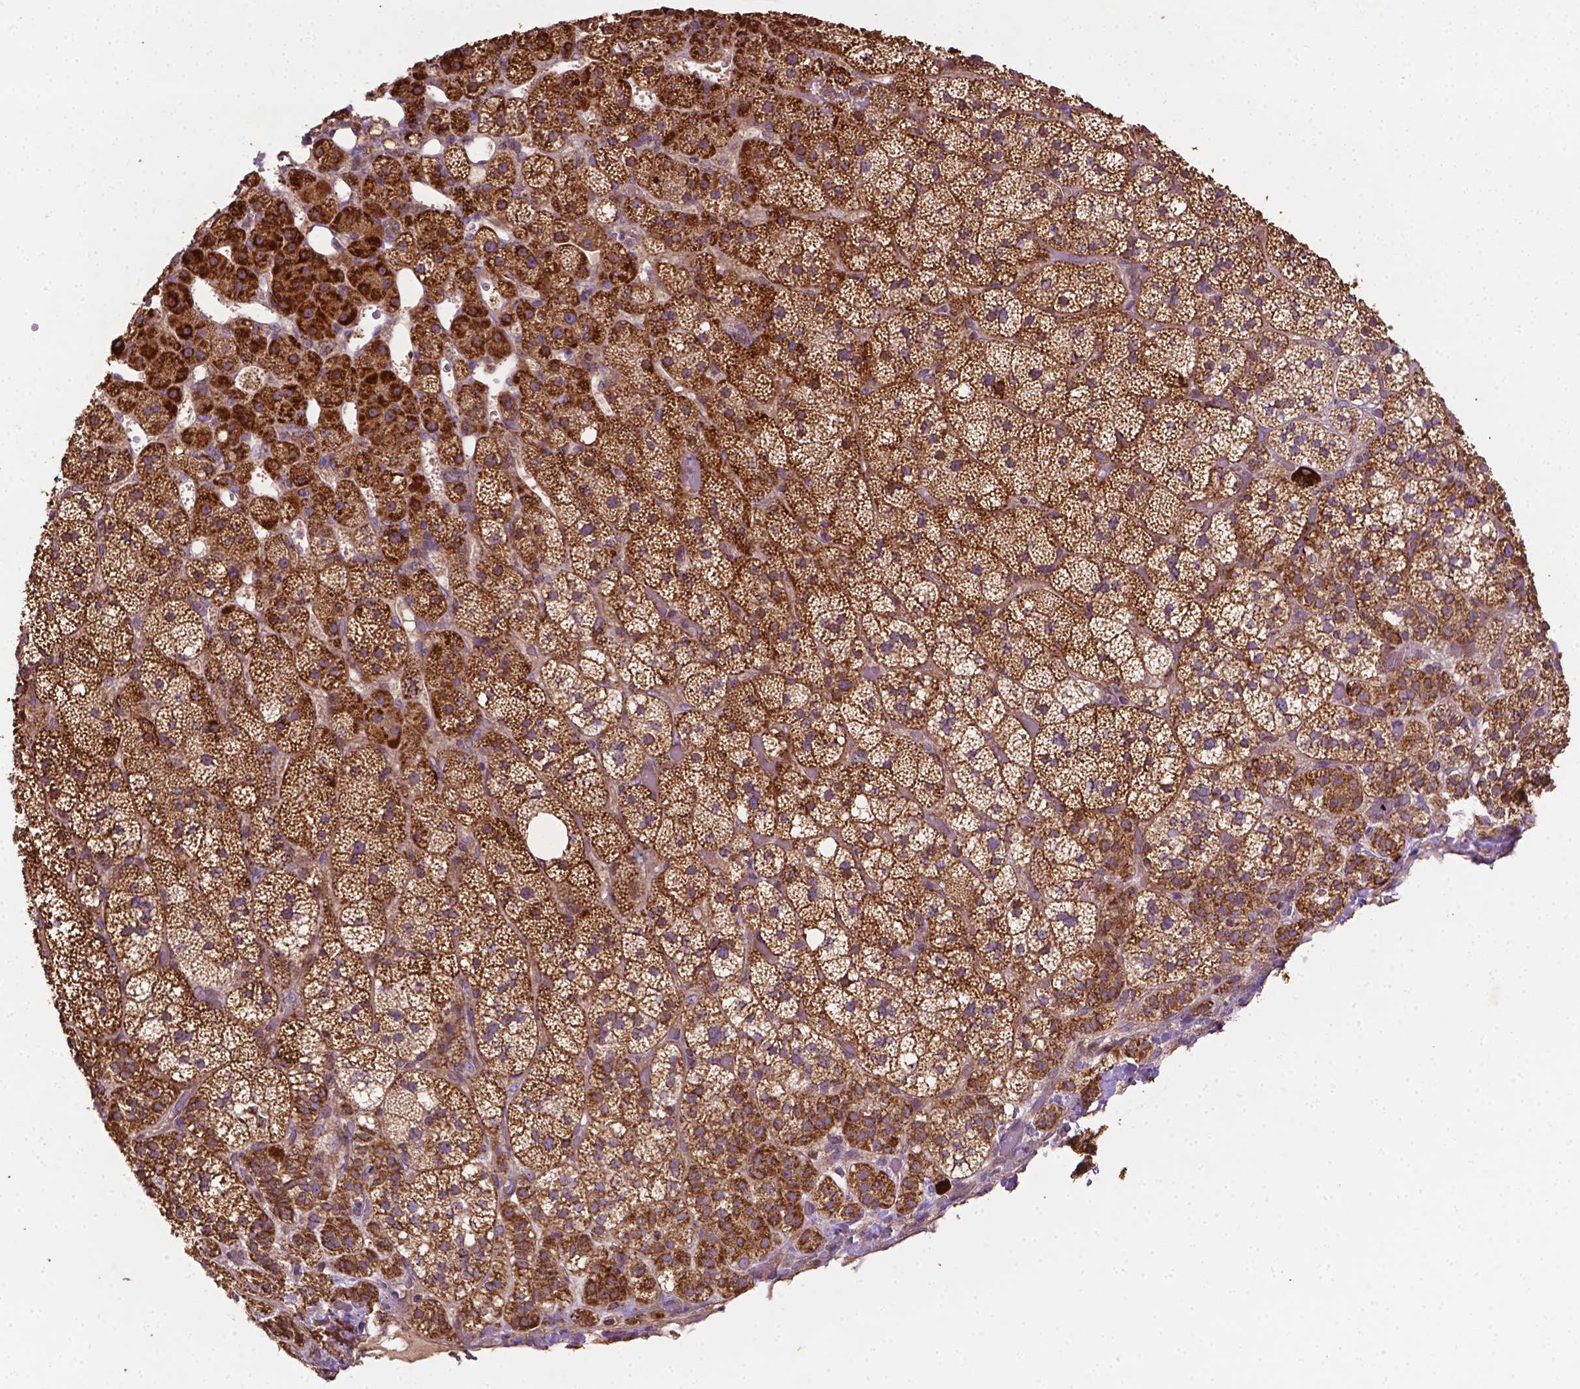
{"staining": {"intensity": "strong", "quantity": ">75%", "location": "cytoplasmic/membranous"}, "tissue": "adrenal gland", "cell_type": "Glandular cells", "image_type": "normal", "snomed": [{"axis": "morphology", "description": "Normal tissue, NOS"}, {"axis": "topography", "description": "Adrenal gland"}], "caption": "The immunohistochemical stain labels strong cytoplasmic/membranous expression in glandular cells of benign adrenal gland.", "gene": "LRR1", "patient": {"sex": "male", "age": 53}}